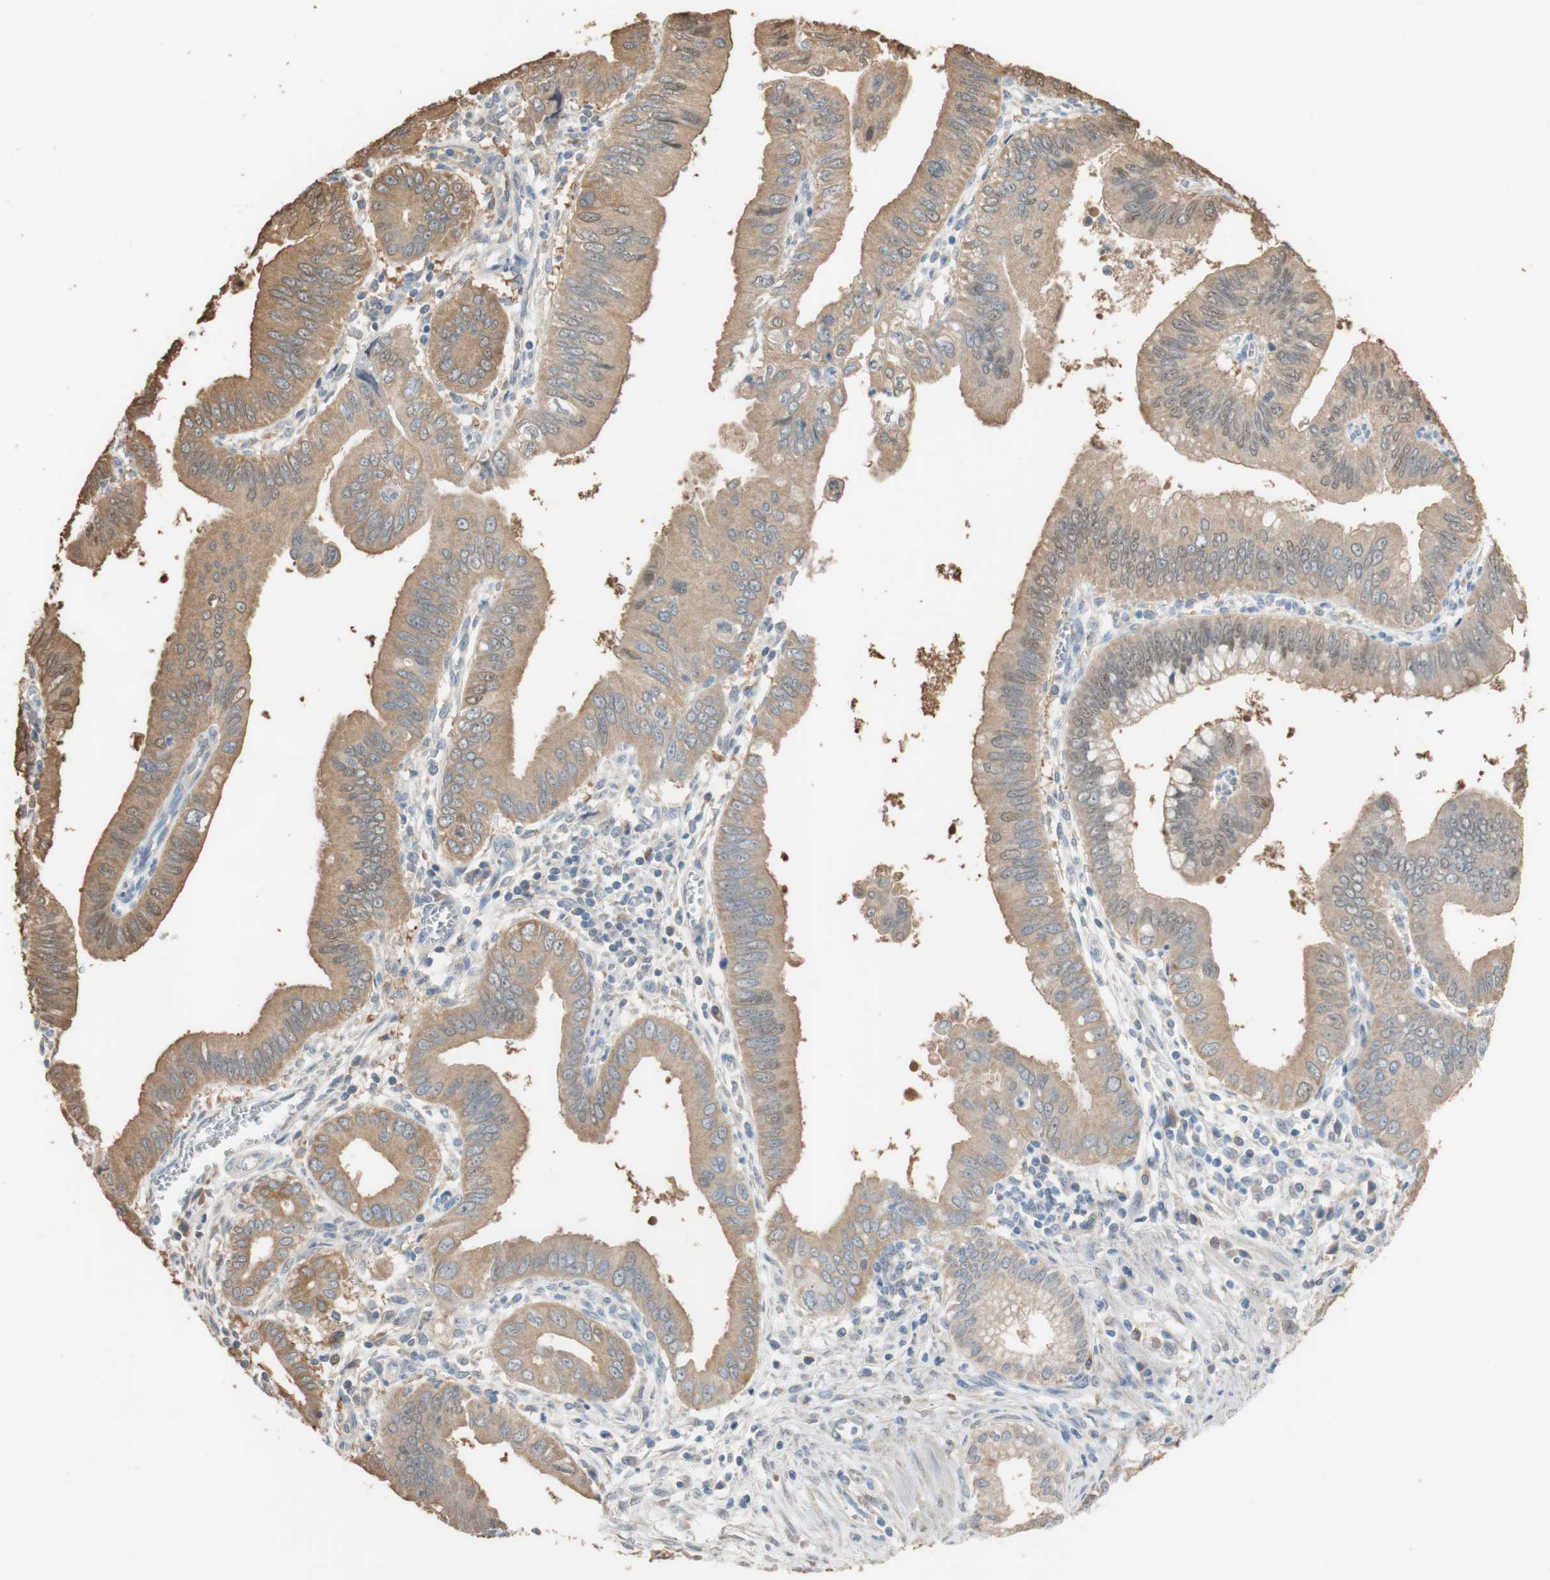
{"staining": {"intensity": "moderate", "quantity": ">75%", "location": "cytoplasmic/membranous"}, "tissue": "pancreatic cancer", "cell_type": "Tumor cells", "image_type": "cancer", "snomed": [{"axis": "morphology", "description": "Normal tissue, NOS"}, {"axis": "topography", "description": "Lymph node"}], "caption": "Pancreatic cancer stained with immunohistochemistry exhibits moderate cytoplasmic/membranous positivity in about >75% of tumor cells.", "gene": "ALDH1A2", "patient": {"sex": "male", "age": 50}}